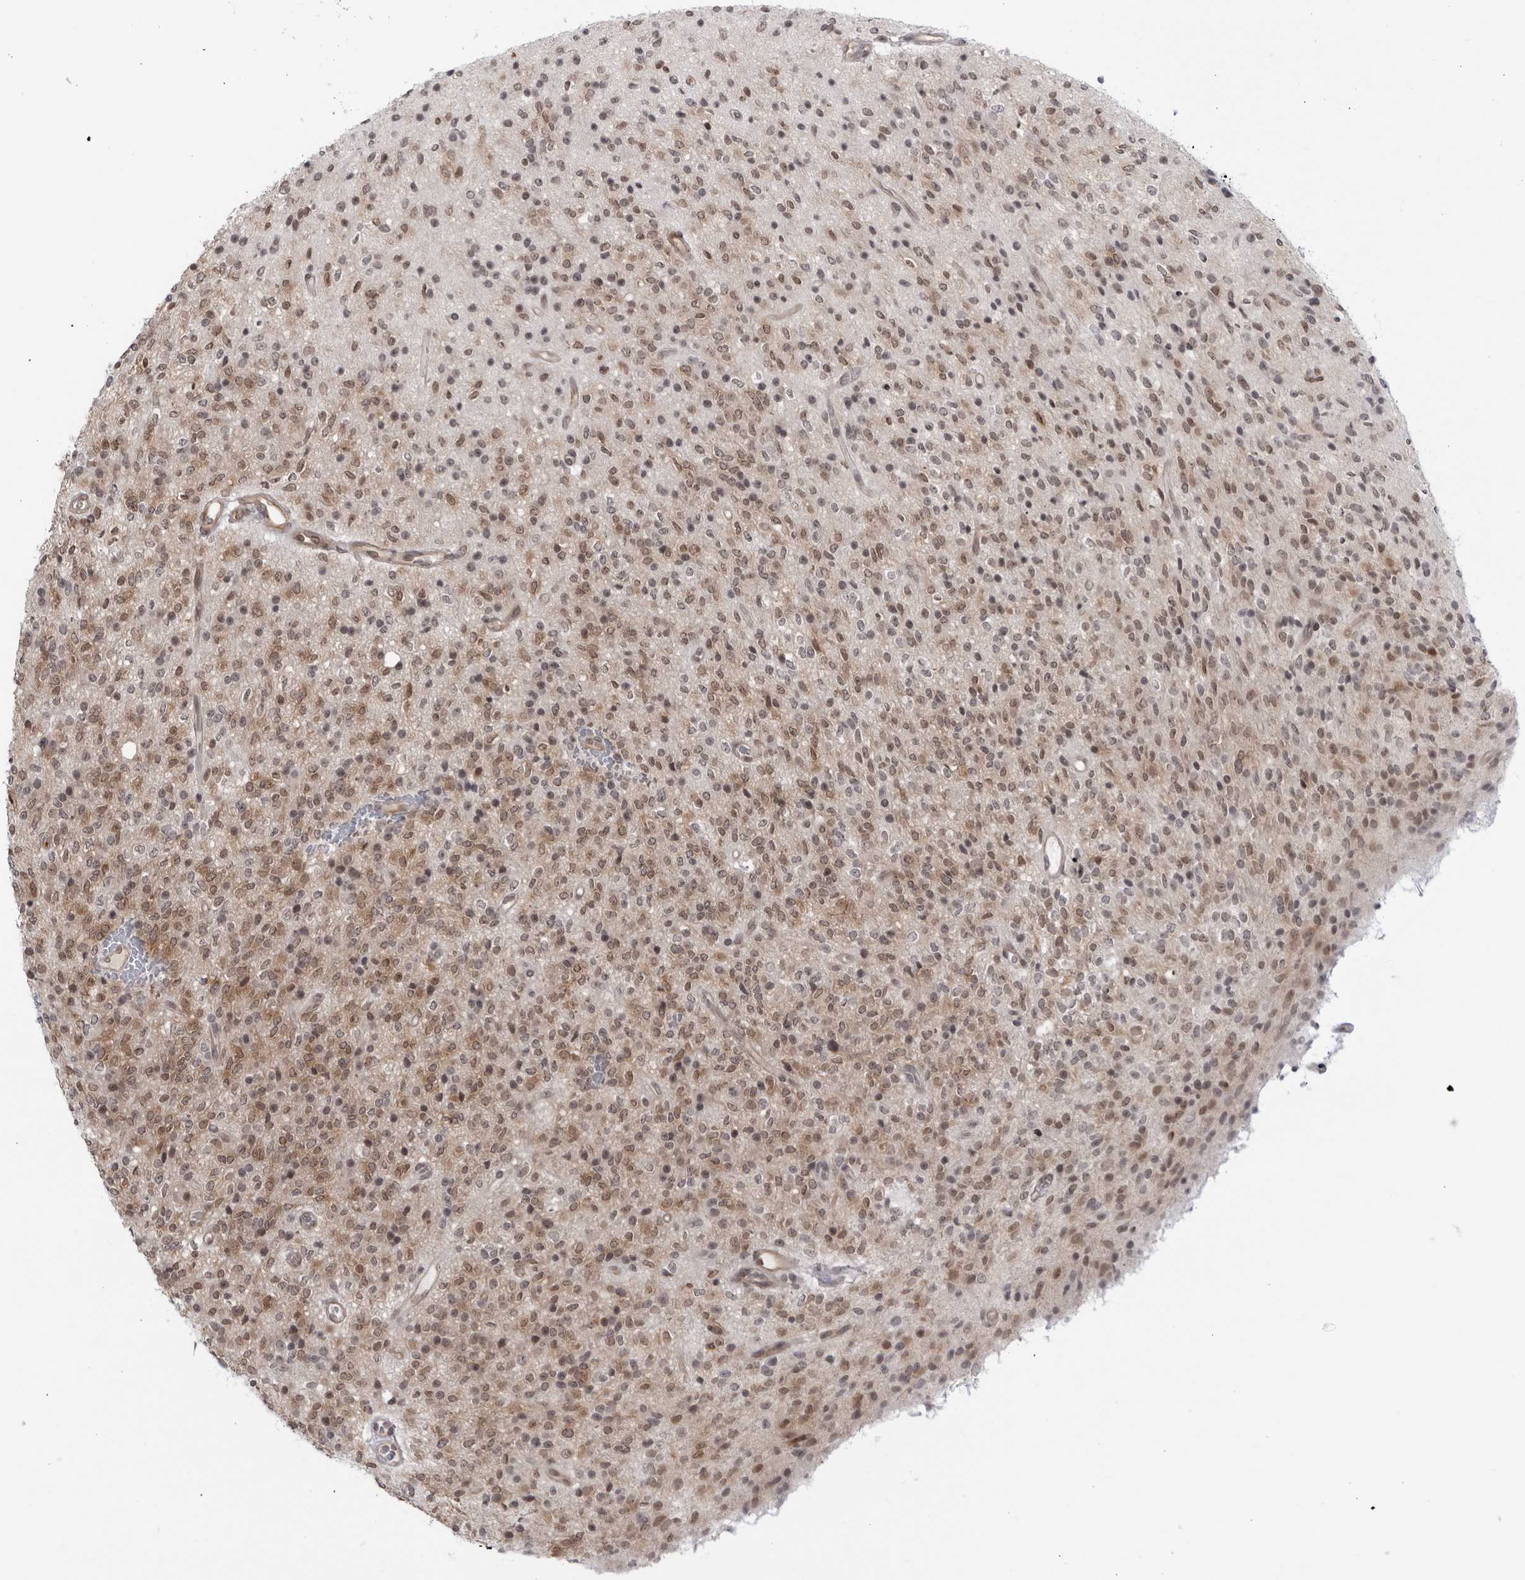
{"staining": {"intensity": "weak", "quantity": ">75%", "location": "cytoplasmic/membranous,nuclear"}, "tissue": "glioma", "cell_type": "Tumor cells", "image_type": "cancer", "snomed": [{"axis": "morphology", "description": "Glioma, malignant, High grade"}, {"axis": "topography", "description": "Brain"}], "caption": "Malignant glioma (high-grade) stained with a brown dye displays weak cytoplasmic/membranous and nuclear positive expression in approximately >75% of tumor cells.", "gene": "DTL", "patient": {"sex": "male", "age": 34}}